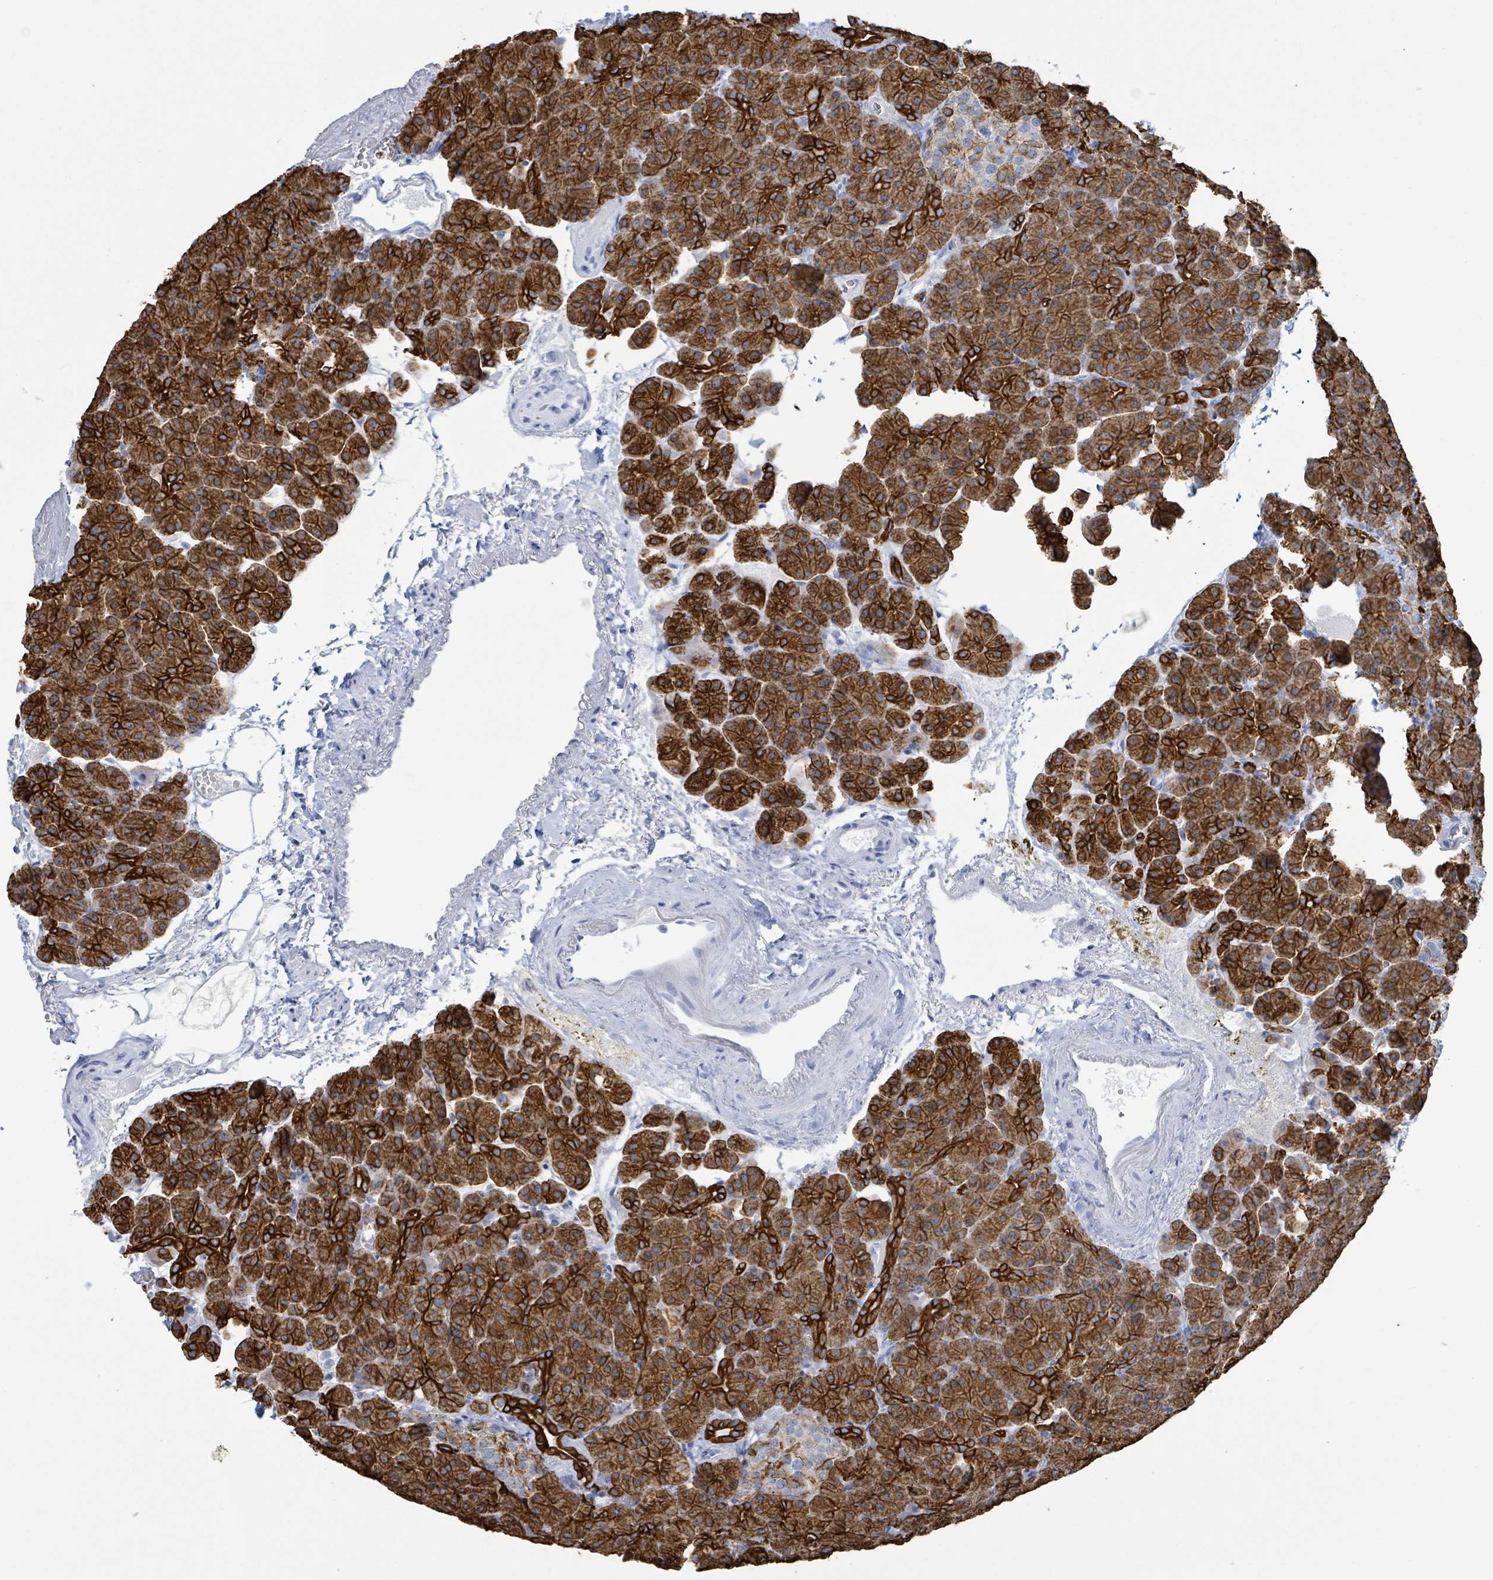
{"staining": {"intensity": "strong", "quantity": ">75%", "location": "cytoplasmic/membranous"}, "tissue": "pancreas", "cell_type": "Exocrine glandular cells", "image_type": "normal", "snomed": [{"axis": "morphology", "description": "Normal tissue, NOS"}, {"axis": "topography", "description": "Pancreas"}], "caption": "Immunohistochemical staining of normal human pancreas displays high levels of strong cytoplasmic/membranous positivity in about >75% of exocrine glandular cells.", "gene": "KRT8", "patient": {"sex": "female", "age": 74}}